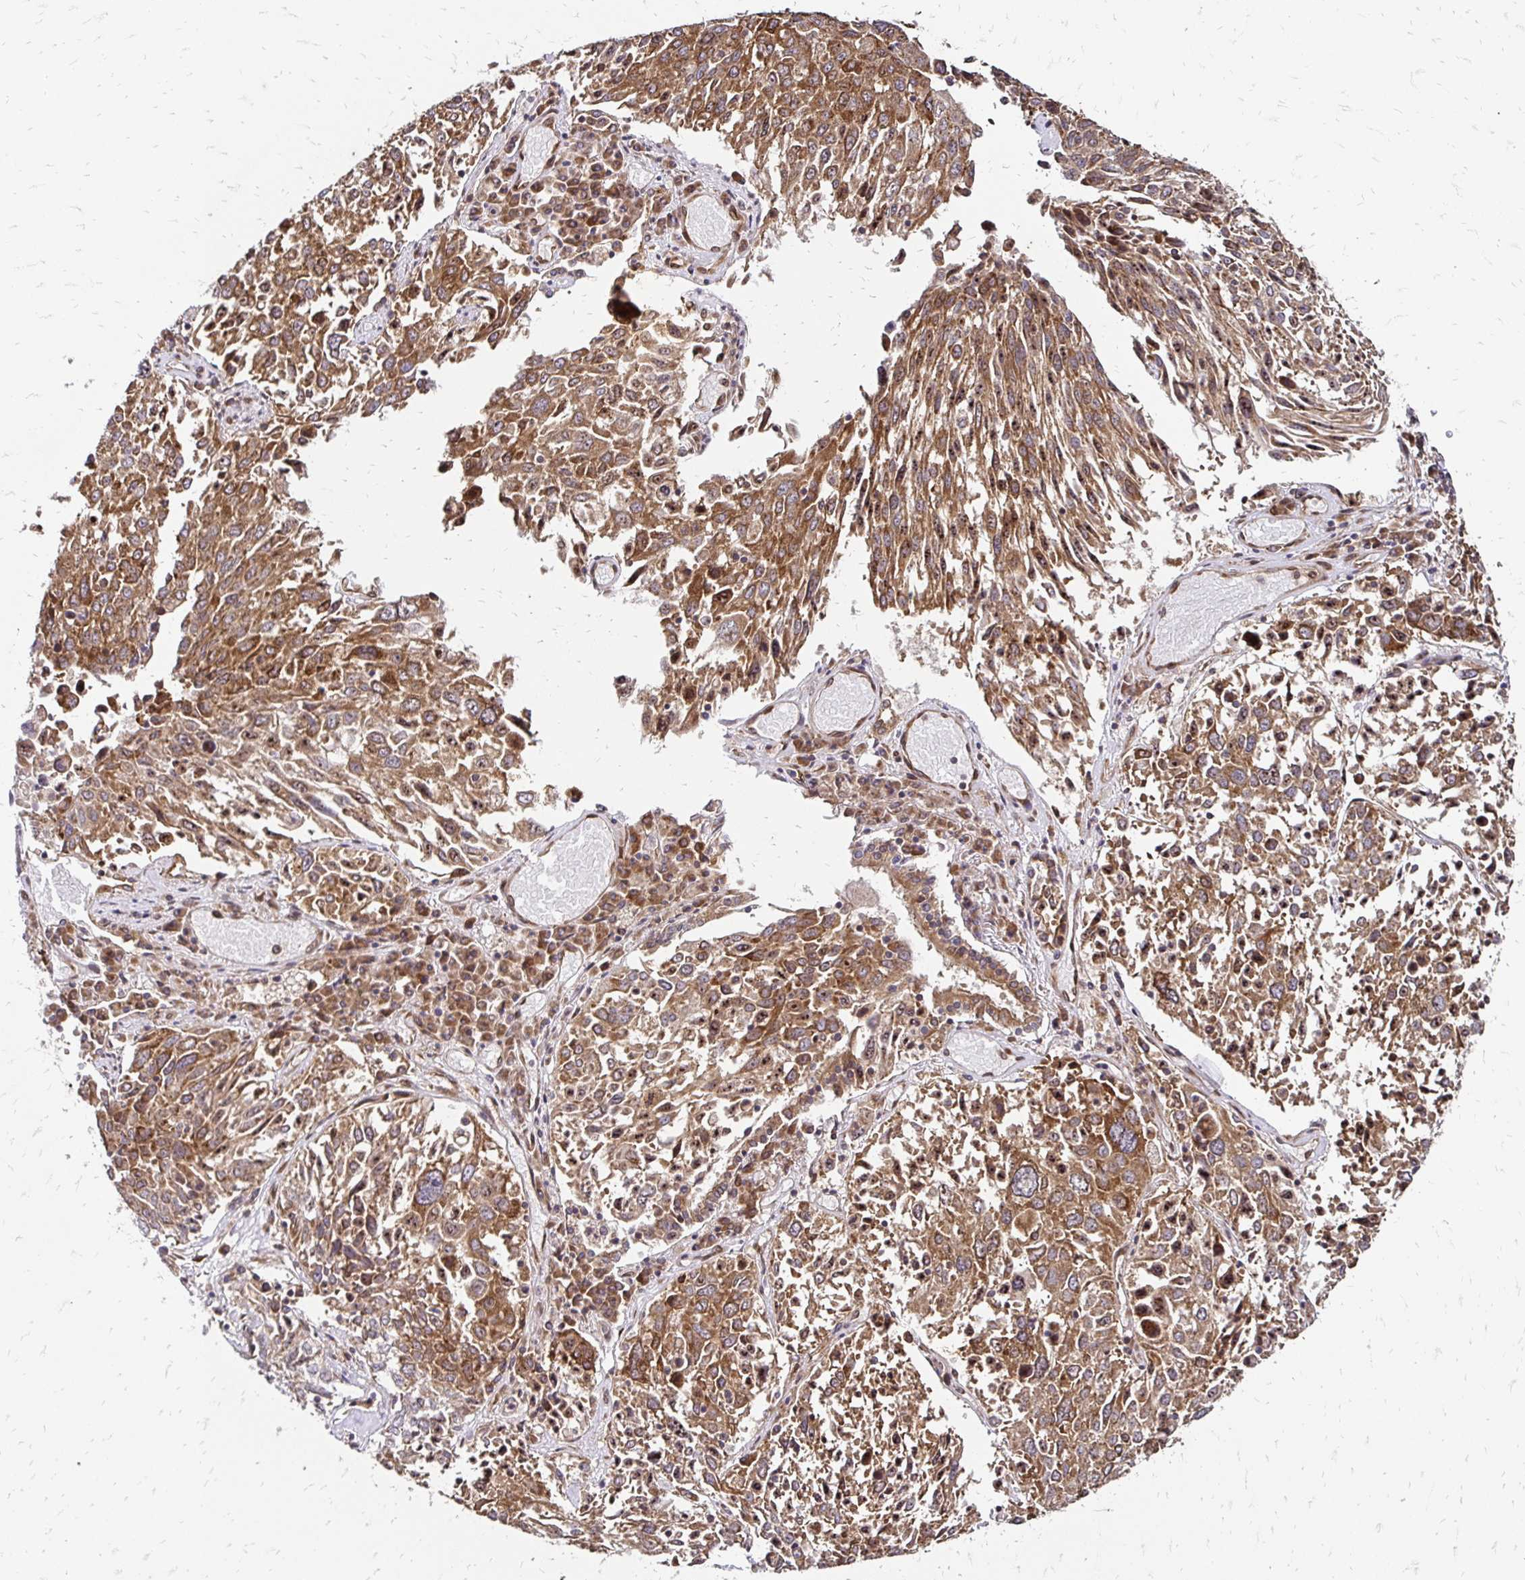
{"staining": {"intensity": "moderate", "quantity": ">75%", "location": "cytoplasmic/membranous"}, "tissue": "lung cancer", "cell_type": "Tumor cells", "image_type": "cancer", "snomed": [{"axis": "morphology", "description": "Squamous cell carcinoma, NOS"}, {"axis": "topography", "description": "Lung"}], "caption": "Tumor cells display medium levels of moderate cytoplasmic/membranous positivity in approximately >75% of cells in human lung cancer (squamous cell carcinoma). Nuclei are stained in blue.", "gene": "ZW10", "patient": {"sex": "male", "age": 65}}